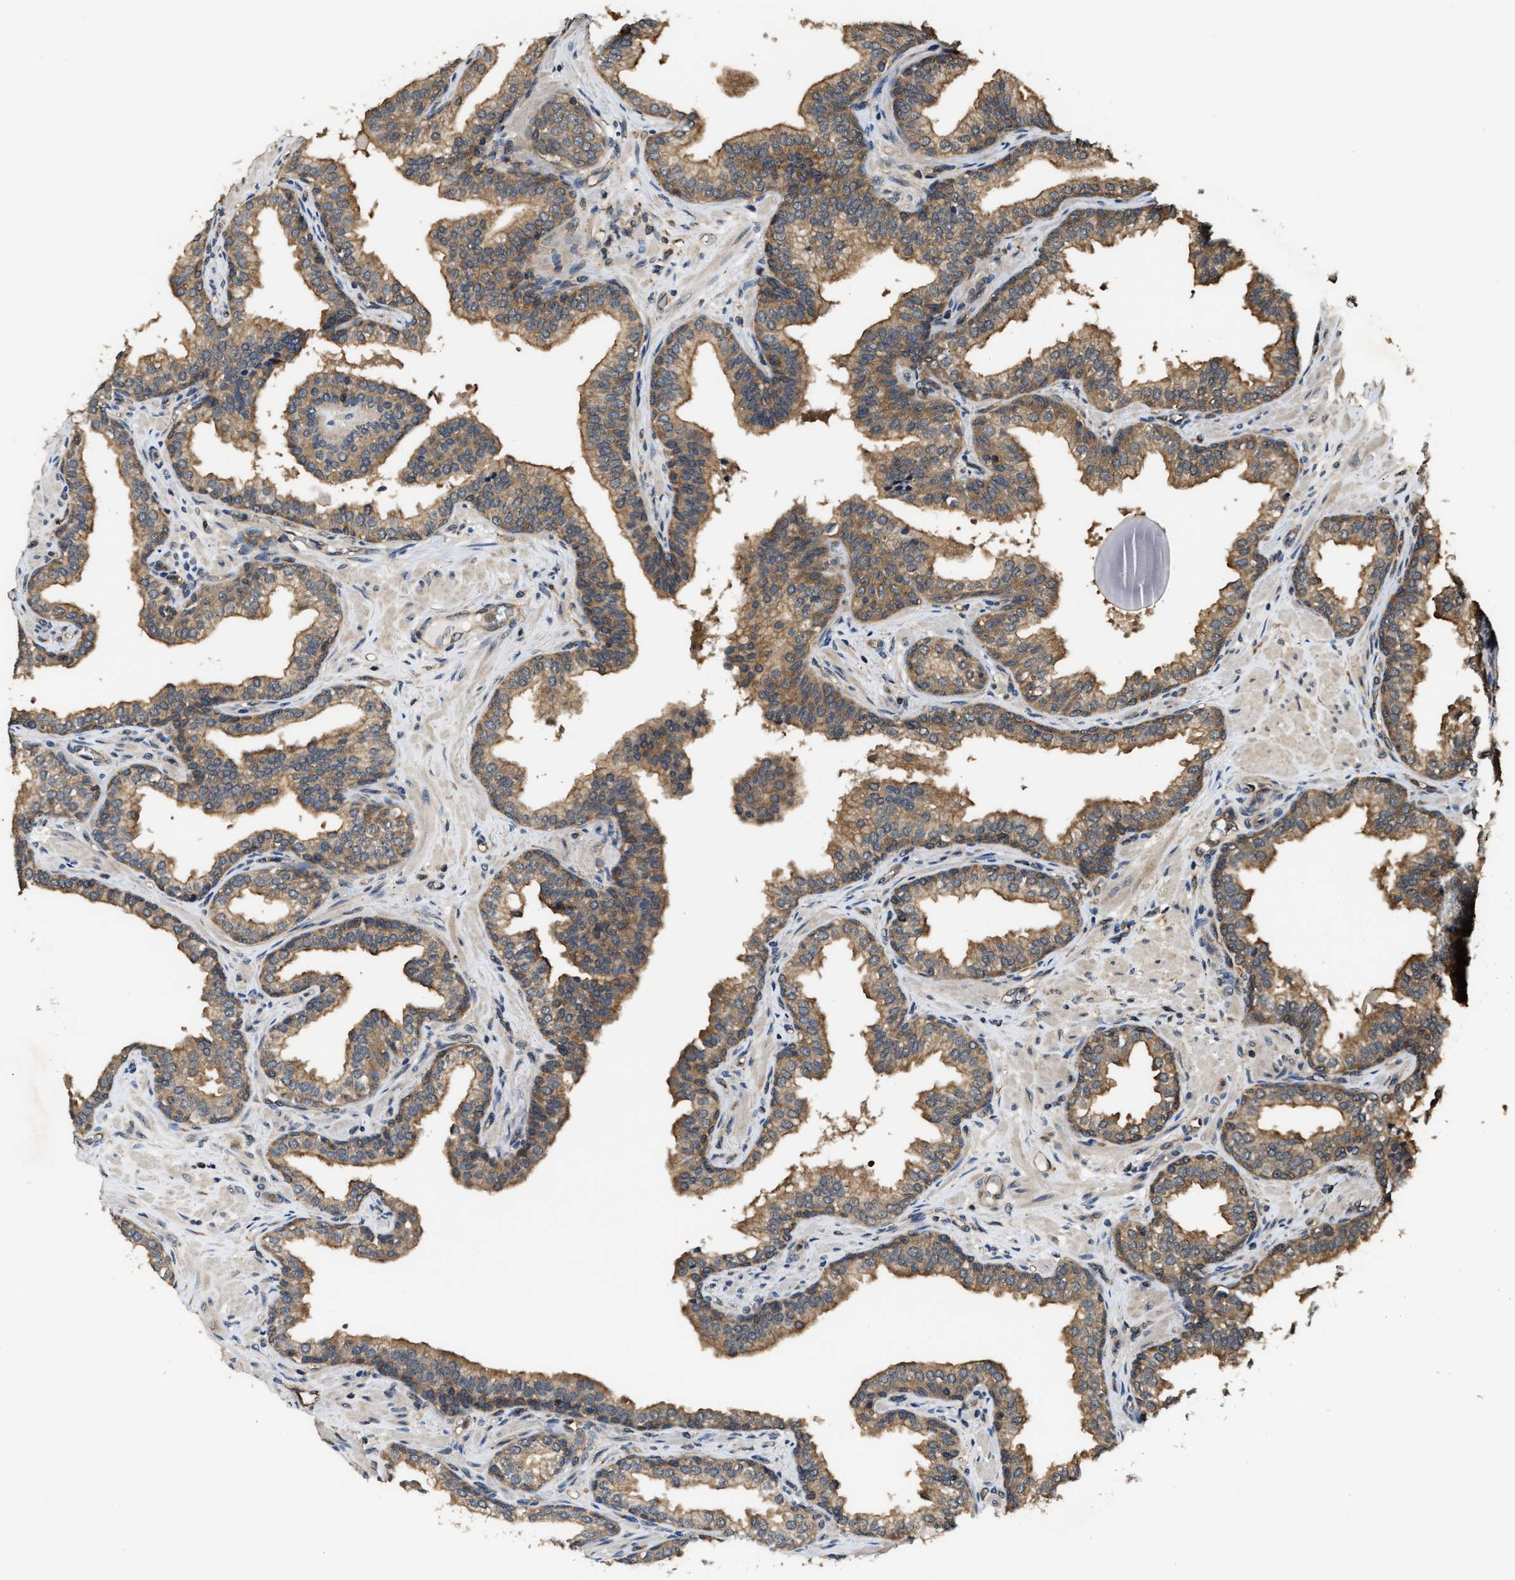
{"staining": {"intensity": "moderate", "quantity": ">75%", "location": "cytoplasmic/membranous"}, "tissue": "prostate cancer", "cell_type": "Tumor cells", "image_type": "cancer", "snomed": [{"axis": "morphology", "description": "Adenocarcinoma, High grade"}, {"axis": "topography", "description": "Prostate"}], "caption": "Prostate adenocarcinoma (high-grade) stained with a brown dye reveals moderate cytoplasmic/membranous positive positivity in about >75% of tumor cells.", "gene": "DNAJC2", "patient": {"sex": "male", "age": 52}}